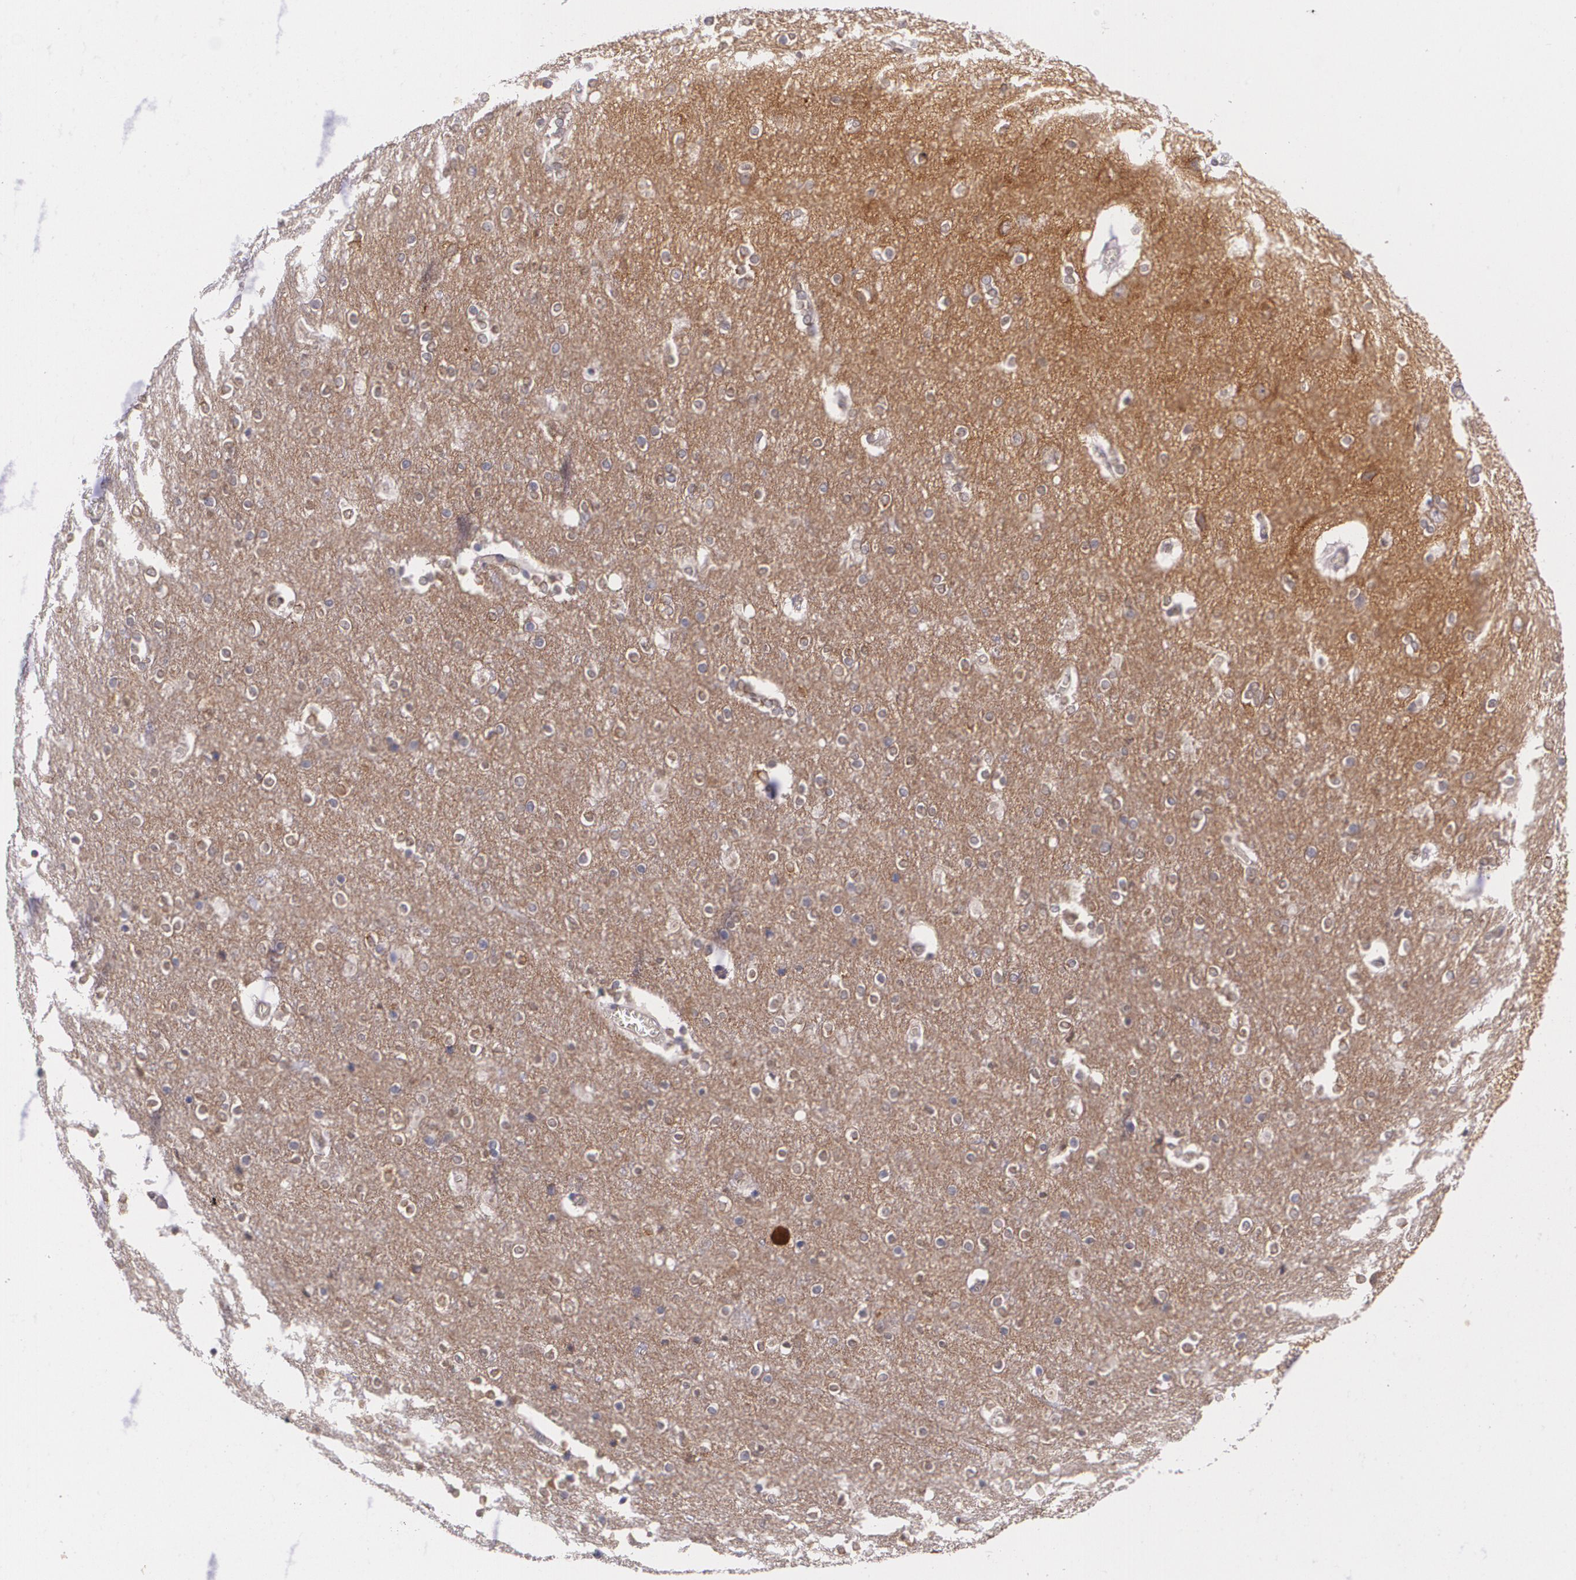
{"staining": {"intensity": "negative", "quantity": "none", "location": "none"}, "tissue": "cerebral cortex", "cell_type": "Endothelial cells", "image_type": "normal", "snomed": [{"axis": "morphology", "description": "Normal tissue, NOS"}, {"axis": "topography", "description": "Cerebral cortex"}], "caption": "This is a histopathology image of immunohistochemistry staining of unremarkable cerebral cortex, which shows no positivity in endothelial cells.", "gene": "RTN1", "patient": {"sex": "female", "age": 54}}